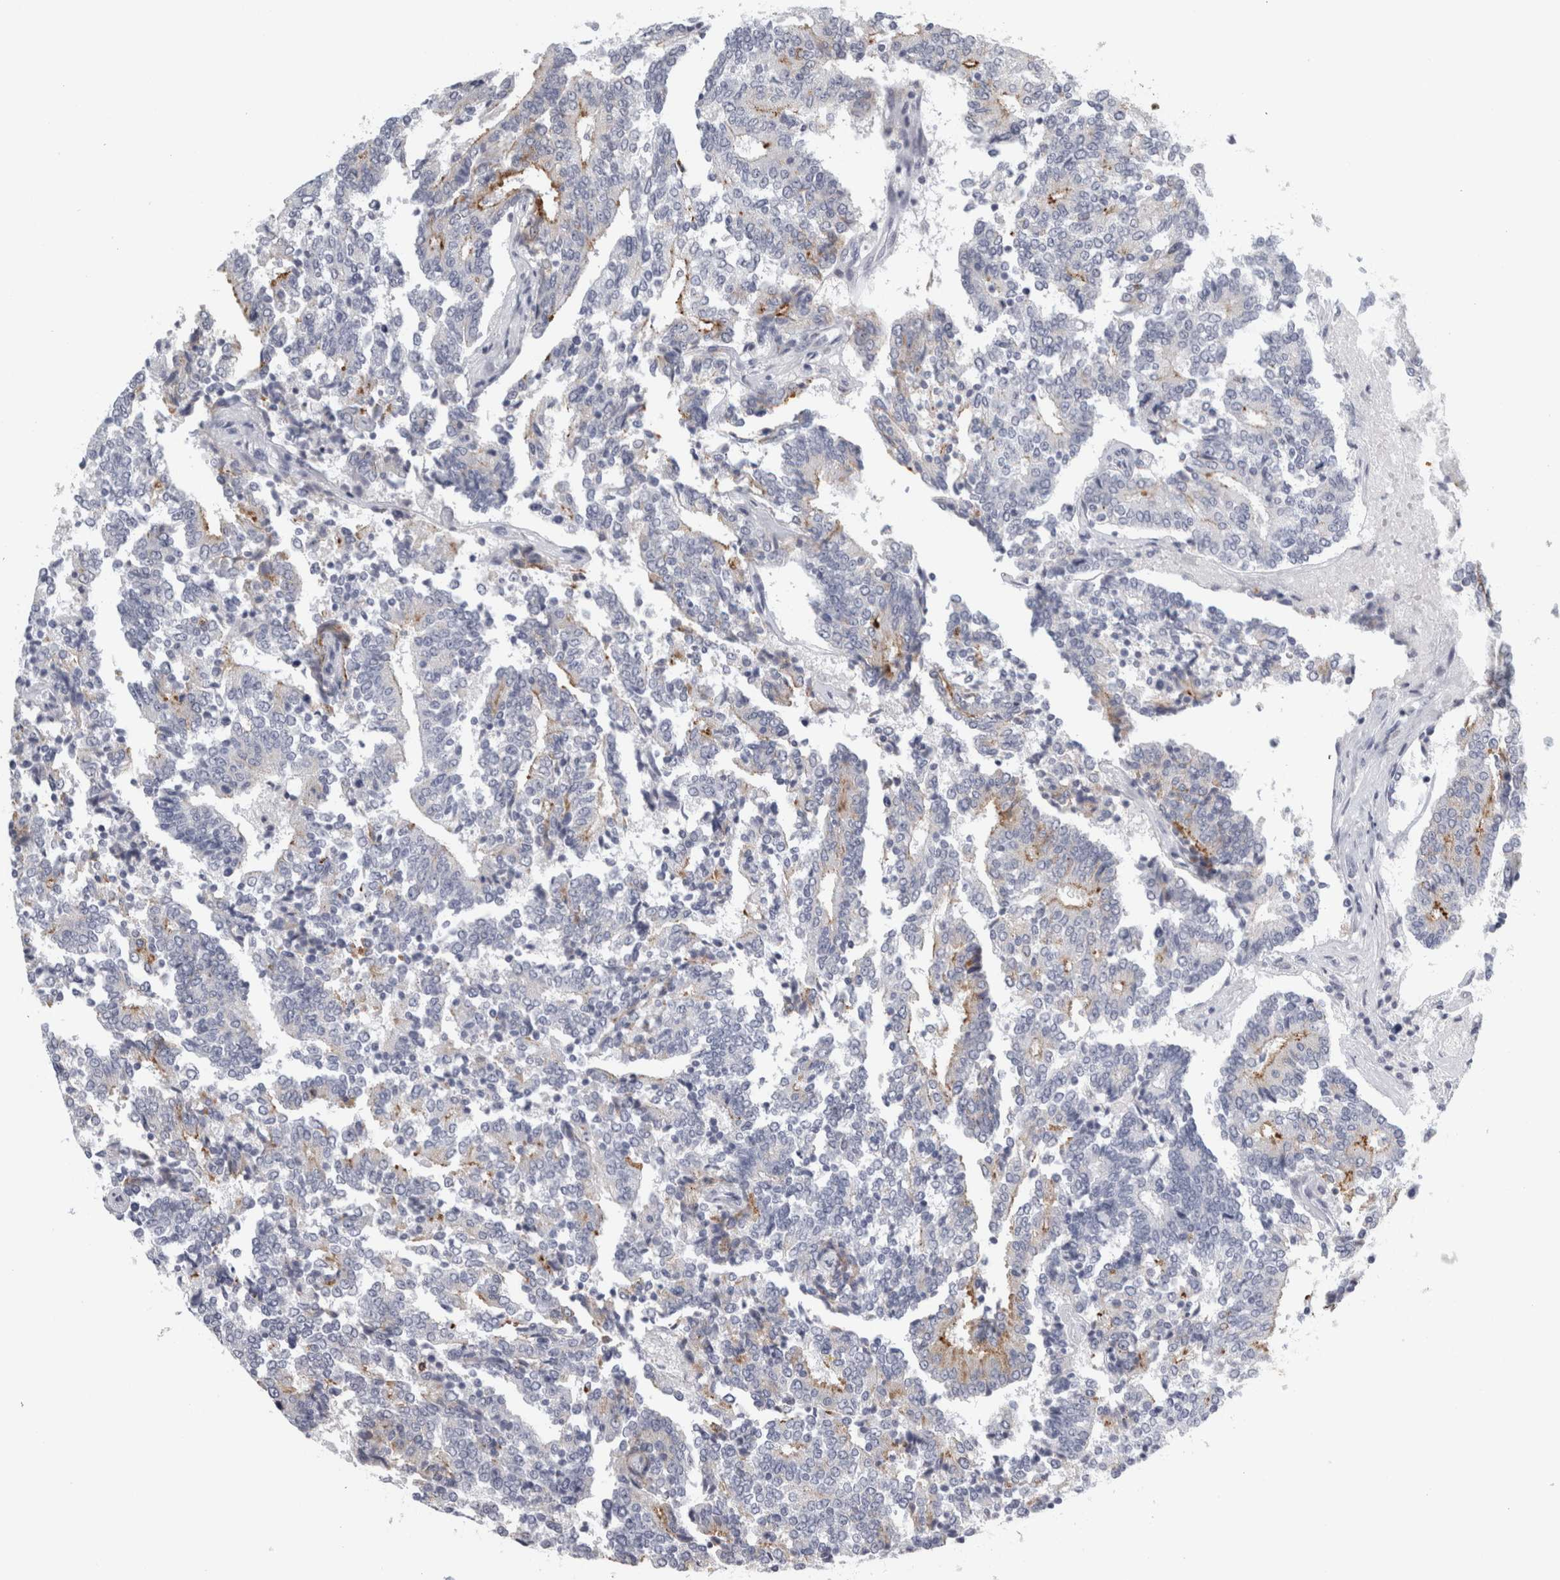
{"staining": {"intensity": "moderate", "quantity": "<25%", "location": "cytoplasmic/membranous"}, "tissue": "prostate cancer", "cell_type": "Tumor cells", "image_type": "cancer", "snomed": [{"axis": "morphology", "description": "Normal tissue, NOS"}, {"axis": "morphology", "description": "Adenocarcinoma, High grade"}, {"axis": "topography", "description": "Prostate"}, {"axis": "topography", "description": "Seminal veicle"}], "caption": "The micrograph reveals a brown stain indicating the presence of a protein in the cytoplasmic/membranous of tumor cells in adenocarcinoma (high-grade) (prostate). The protein of interest is shown in brown color, while the nuclei are stained blue.", "gene": "CPE", "patient": {"sex": "male", "age": 55}}